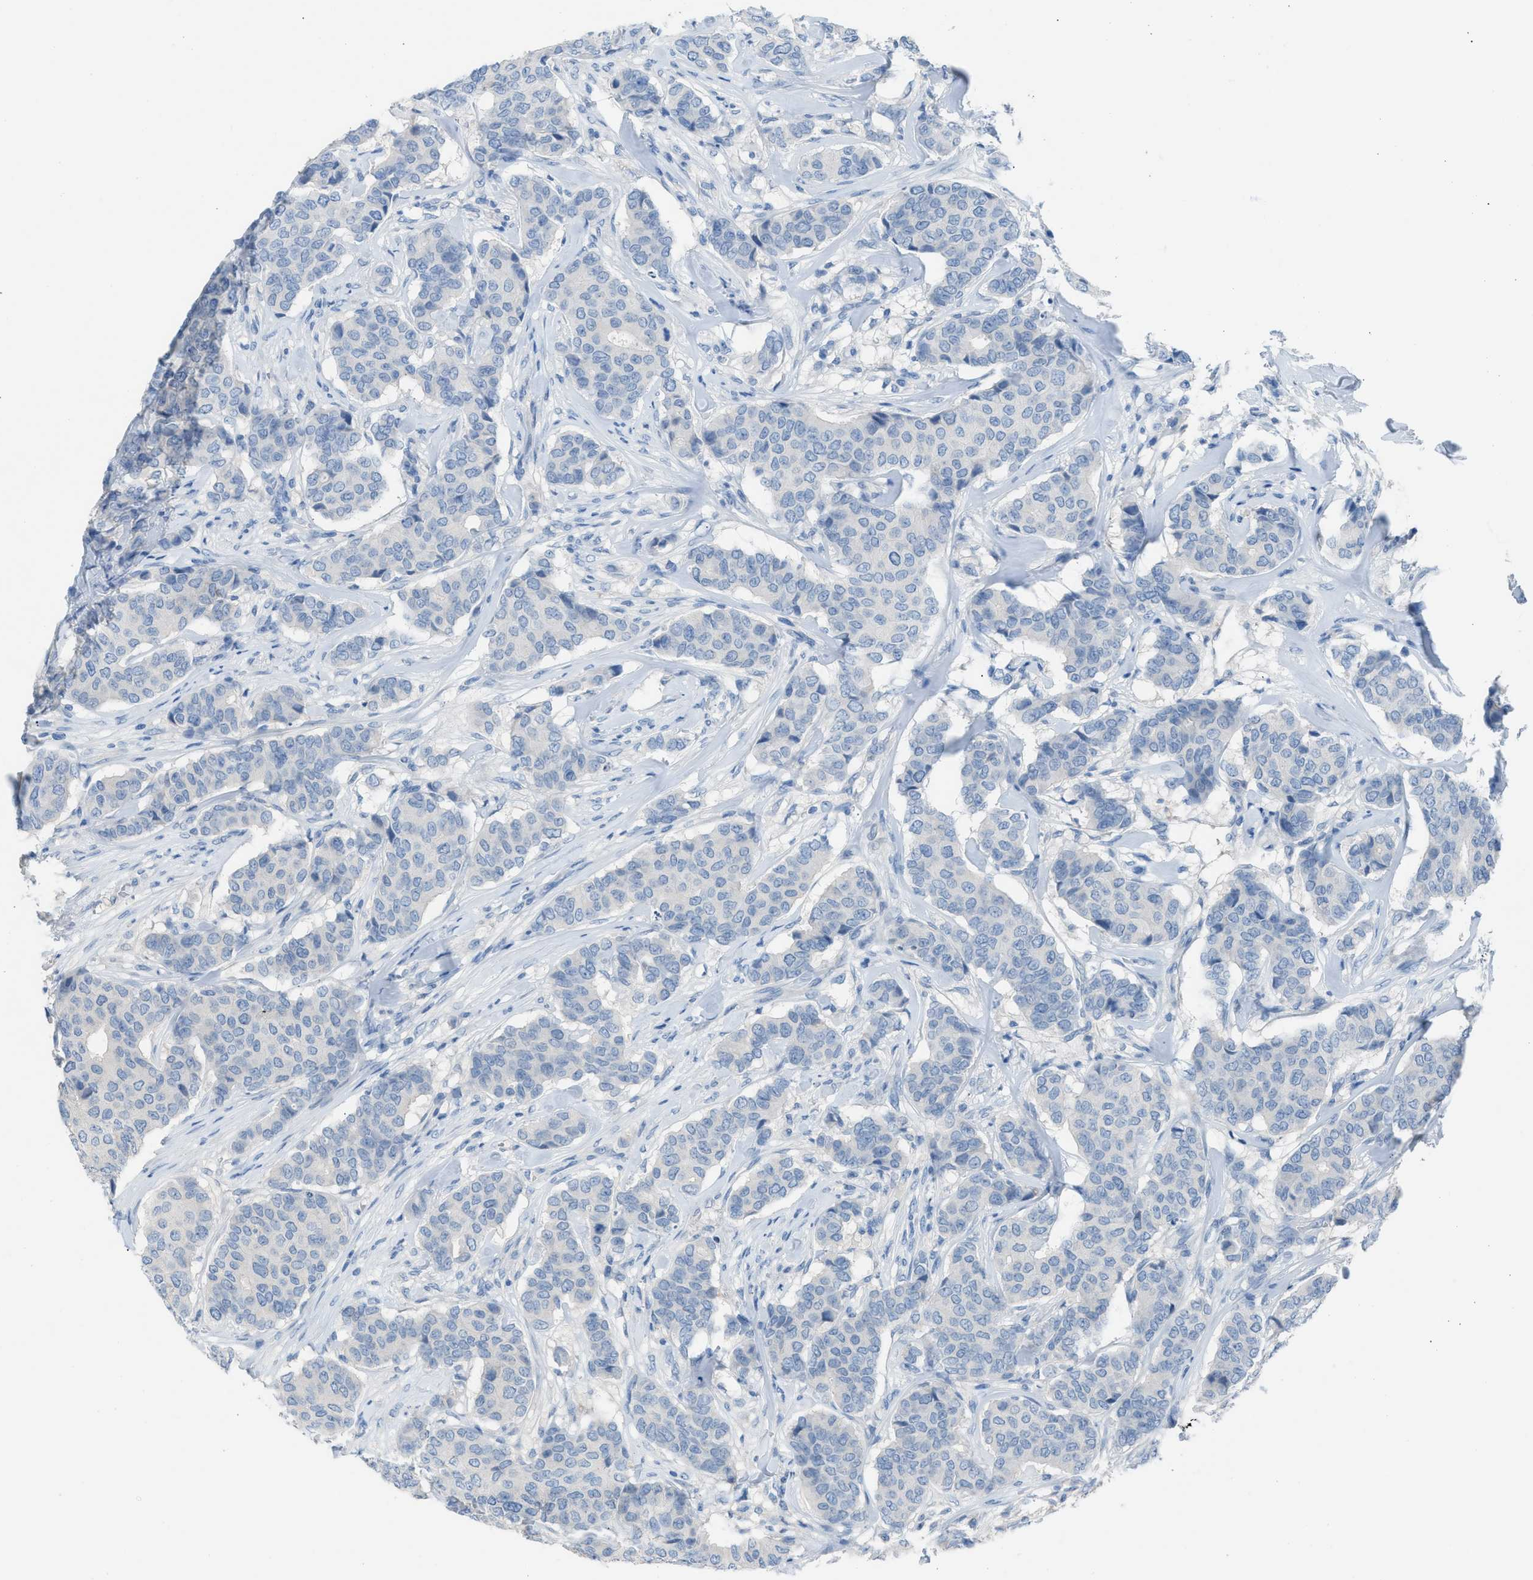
{"staining": {"intensity": "negative", "quantity": "none", "location": "none"}, "tissue": "breast cancer", "cell_type": "Tumor cells", "image_type": "cancer", "snomed": [{"axis": "morphology", "description": "Duct carcinoma"}, {"axis": "topography", "description": "Breast"}], "caption": "Immunohistochemistry of breast cancer shows no expression in tumor cells. (Stains: DAB IHC with hematoxylin counter stain, Microscopy: brightfield microscopy at high magnification).", "gene": "CLEC10A", "patient": {"sex": "female", "age": 75}}